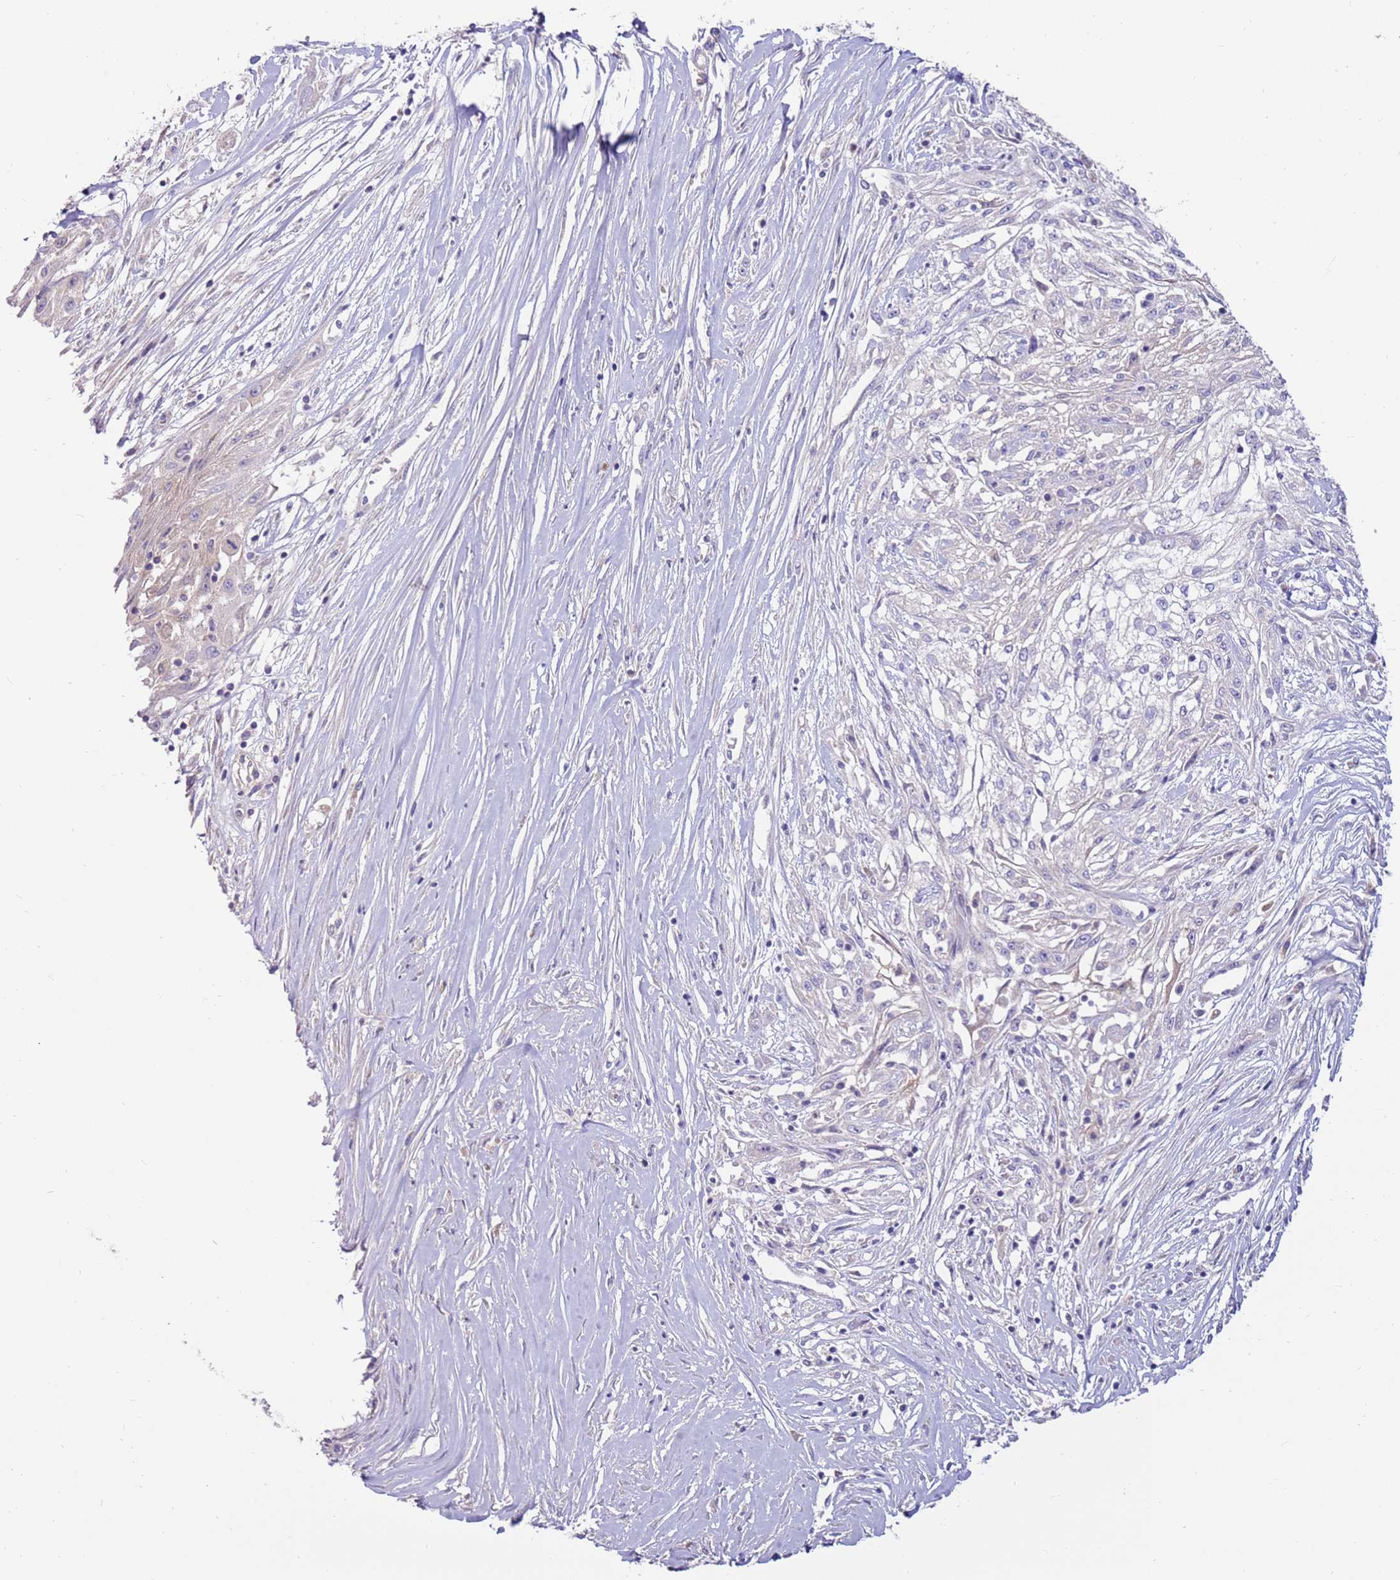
{"staining": {"intensity": "negative", "quantity": "none", "location": "none"}, "tissue": "skin cancer", "cell_type": "Tumor cells", "image_type": "cancer", "snomed": [{"axis": "morphology", "description": "Squamous cell carcinoma, NOS"}, {"axis": "morphology", "description": "Squamous cell carcinoma, metastatic, NOS"}, {"axis": "topography", "description": "Skin"}, {"axis": "topography", "description": "Lymph node"}], "caption": "The image shows no staining of tumor cells in squamous cell carcinoma (skin).", "gene": "SLC44A4", "patient": {"sex": "male", "age": 75}}